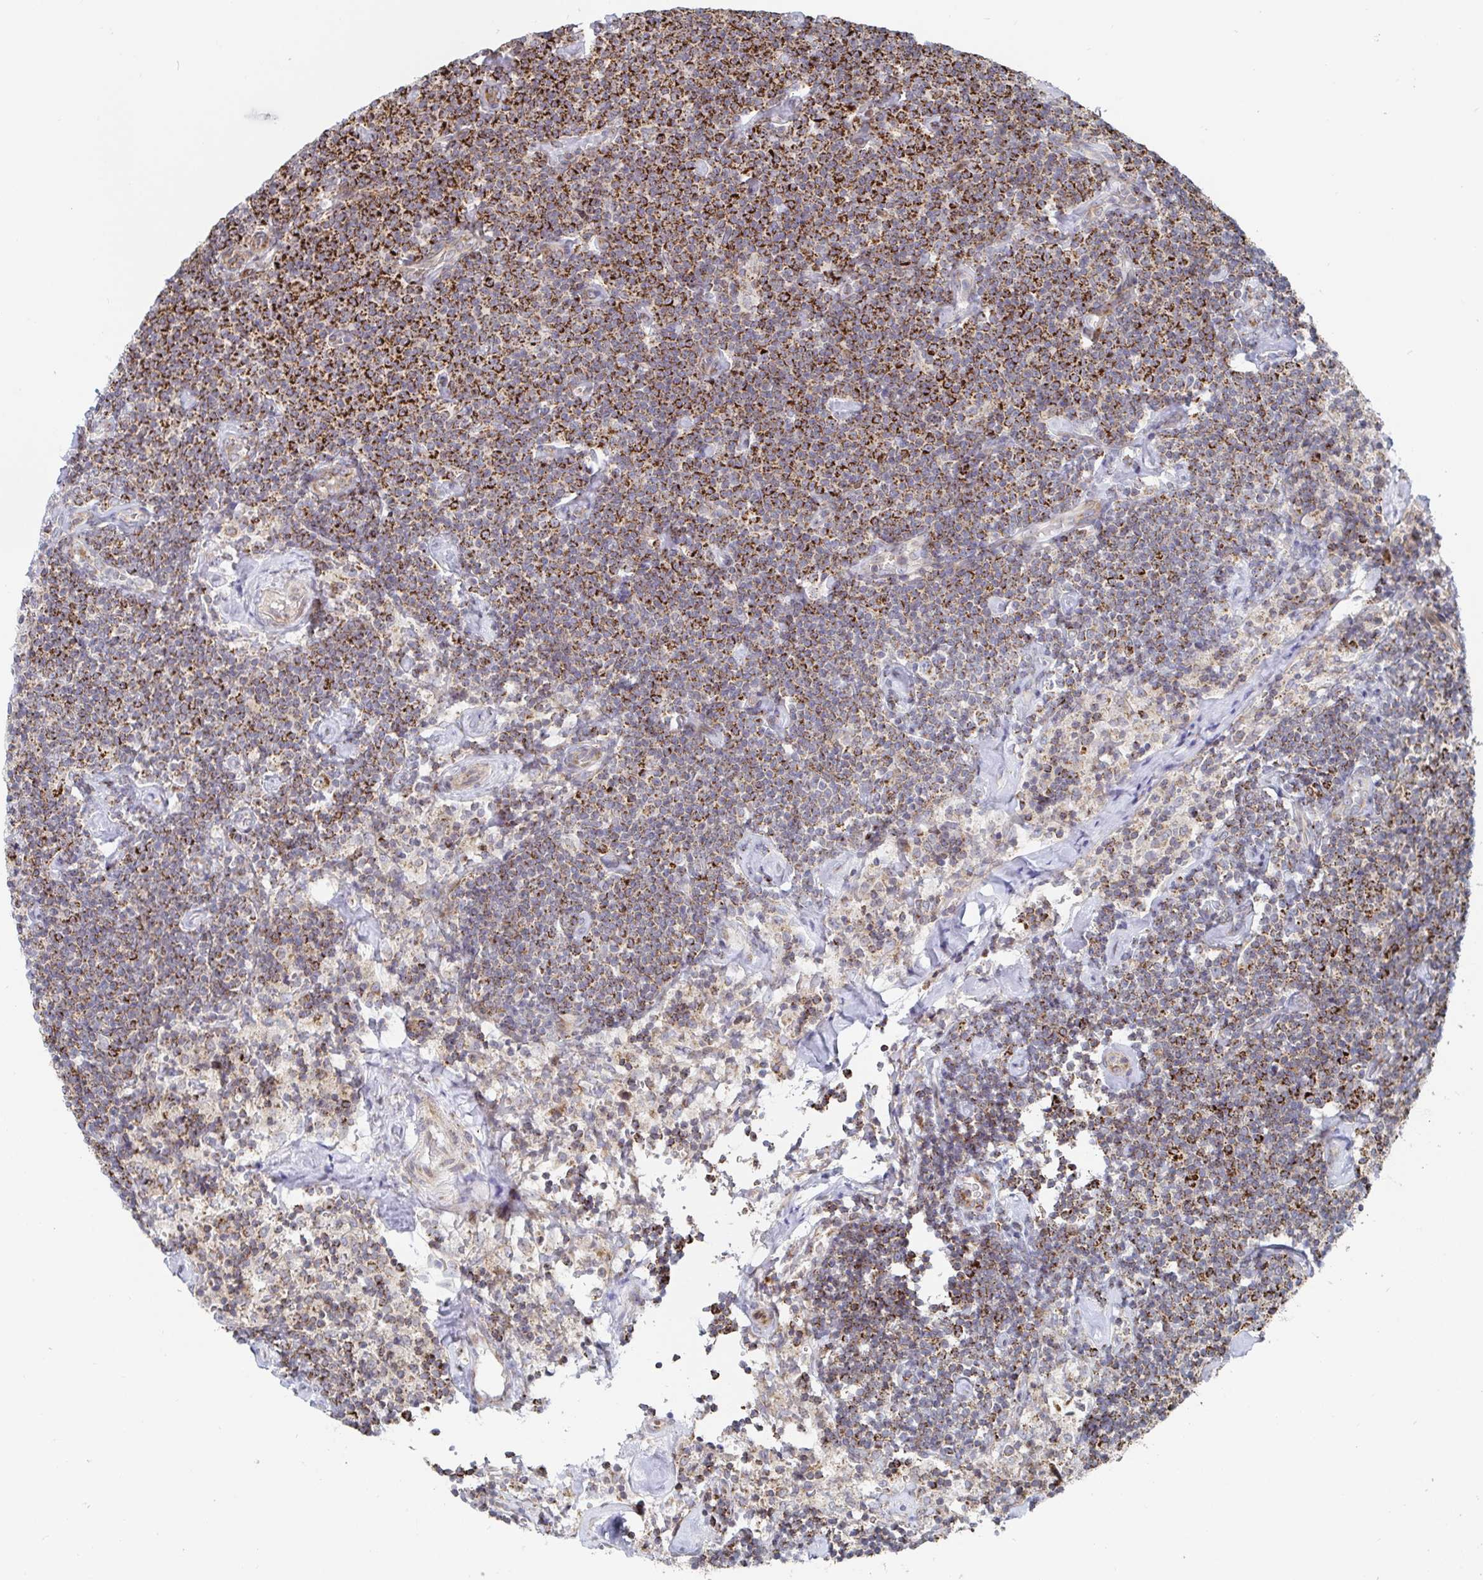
{"staining": {"intensity": "moderate", "quantity": ">75%", "location": "cytoplasmic/membranous"}, "tissue": "lymphoma", "cell_type": "Tumor cells", "image_type": "cancer", "snomed": [{"axis": "morphology", "description": "Malignant lymphoma, non-Hodgkin's type, Low grade"}, {"axis": "topography", "description": "Lymph node"}], "caption": "Approximately >75% of tumor cells in human malignant lymphoma, non-Hodgkin's type (low-grade) reveal moderate cytoplasmic/membranous protein staining as visualized by brown immunohistochemical staining.", "gene": "STARD8", "patient": {"sex": "male", "age": 81}}